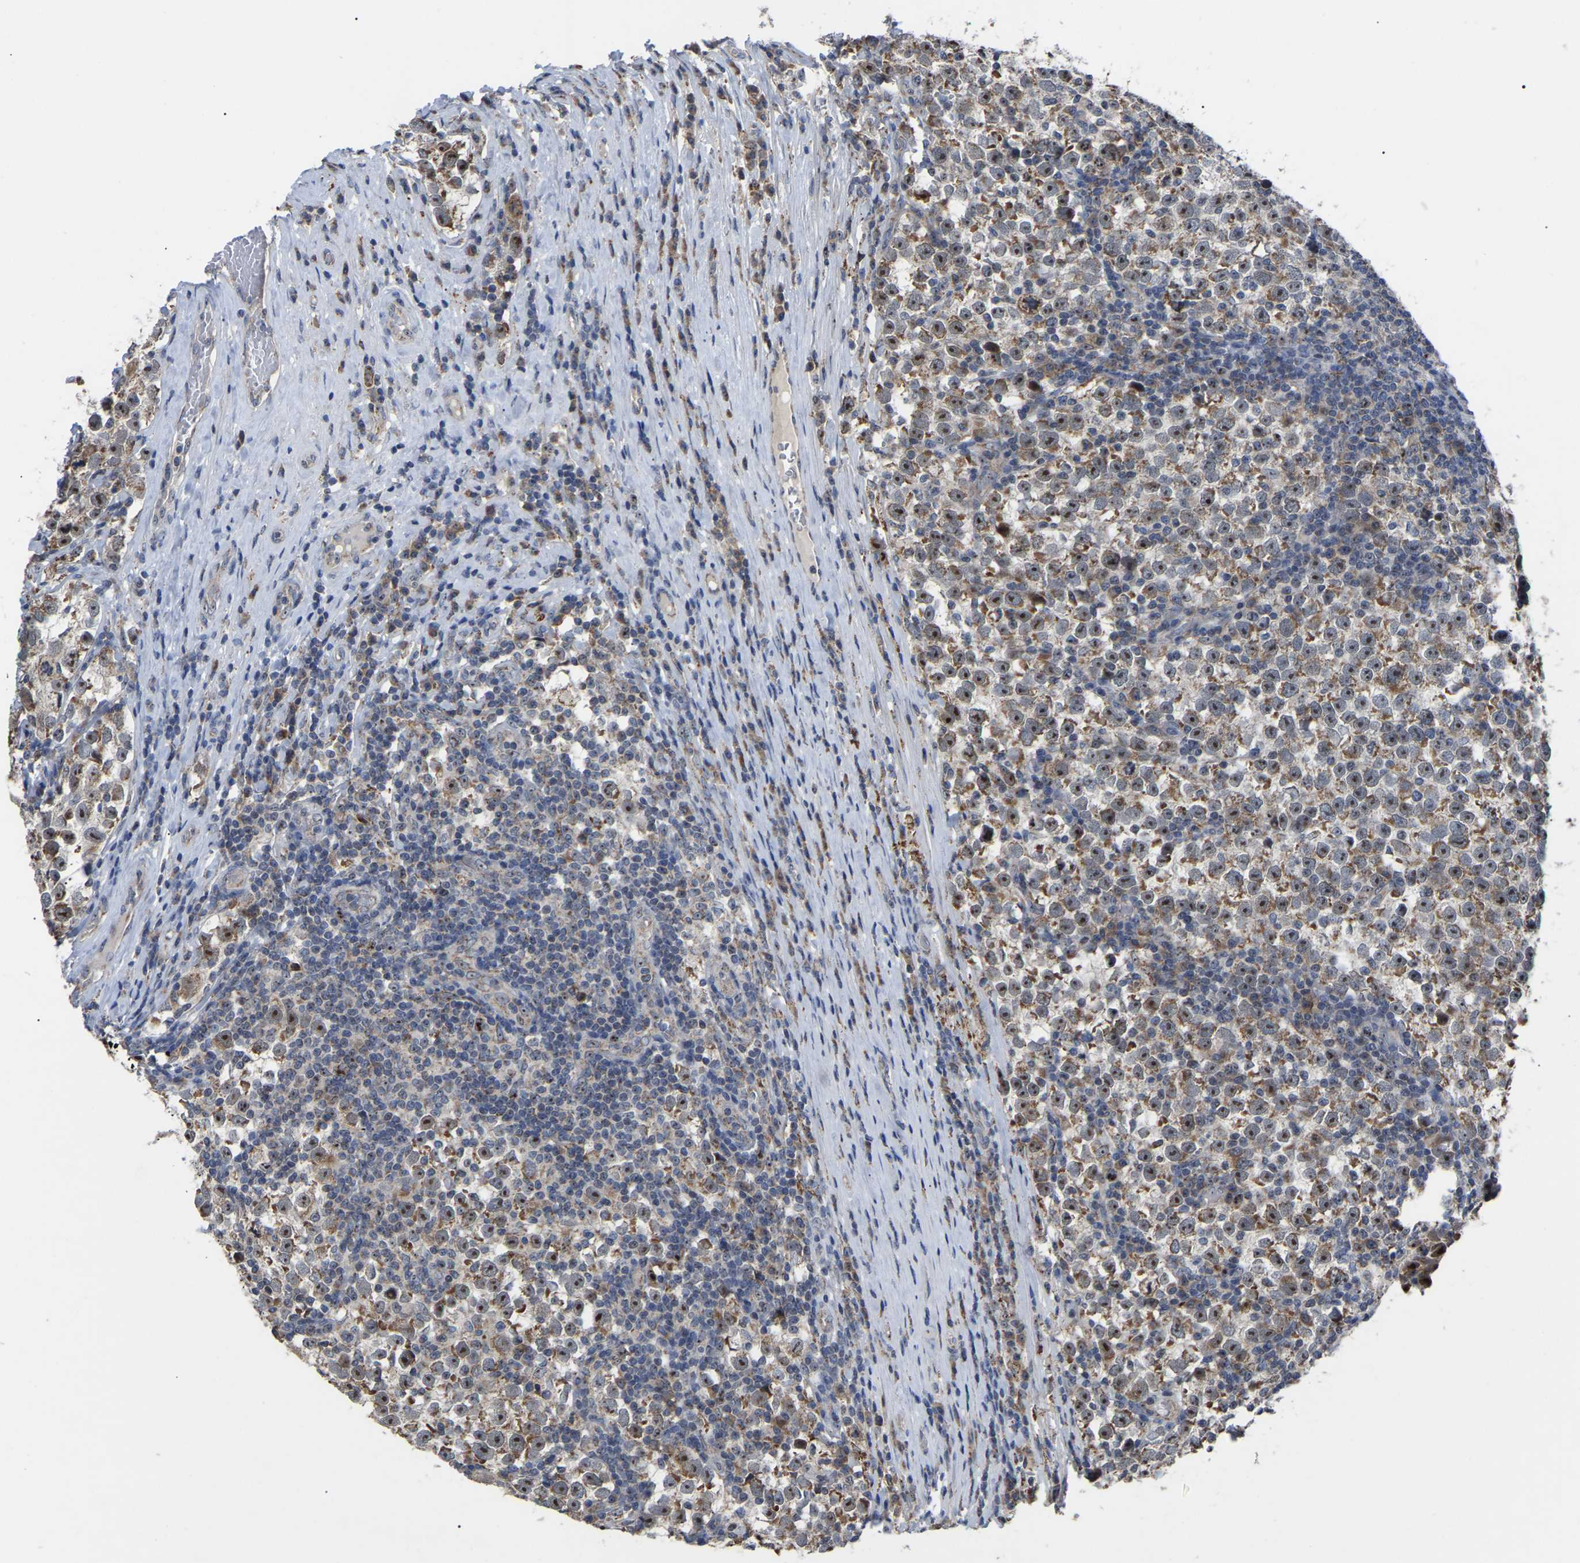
{"staining": {"intensity": "strong", "quantity": ">75%", "location": "cytoplasmic/membranous,nuclear"}, "tissue": "testis cancer", "cell_type": "Tumor cells", "image_type": "cancer", "snomed": [{"axis": "morphology", "description": "Normal tissue, NOS"}, {"axis": "morphology", "description": "Seminoma, NOS"}, {"axis": "topography", "description": "Testis"}], "caption": "An image of seminoma (testis) stained for a protein displays strong cytoplasmic/membranous and nuclear brown staining in tumor cells.", "gene": "NOP53", "patient": {"sex": "male", "age": 43}}